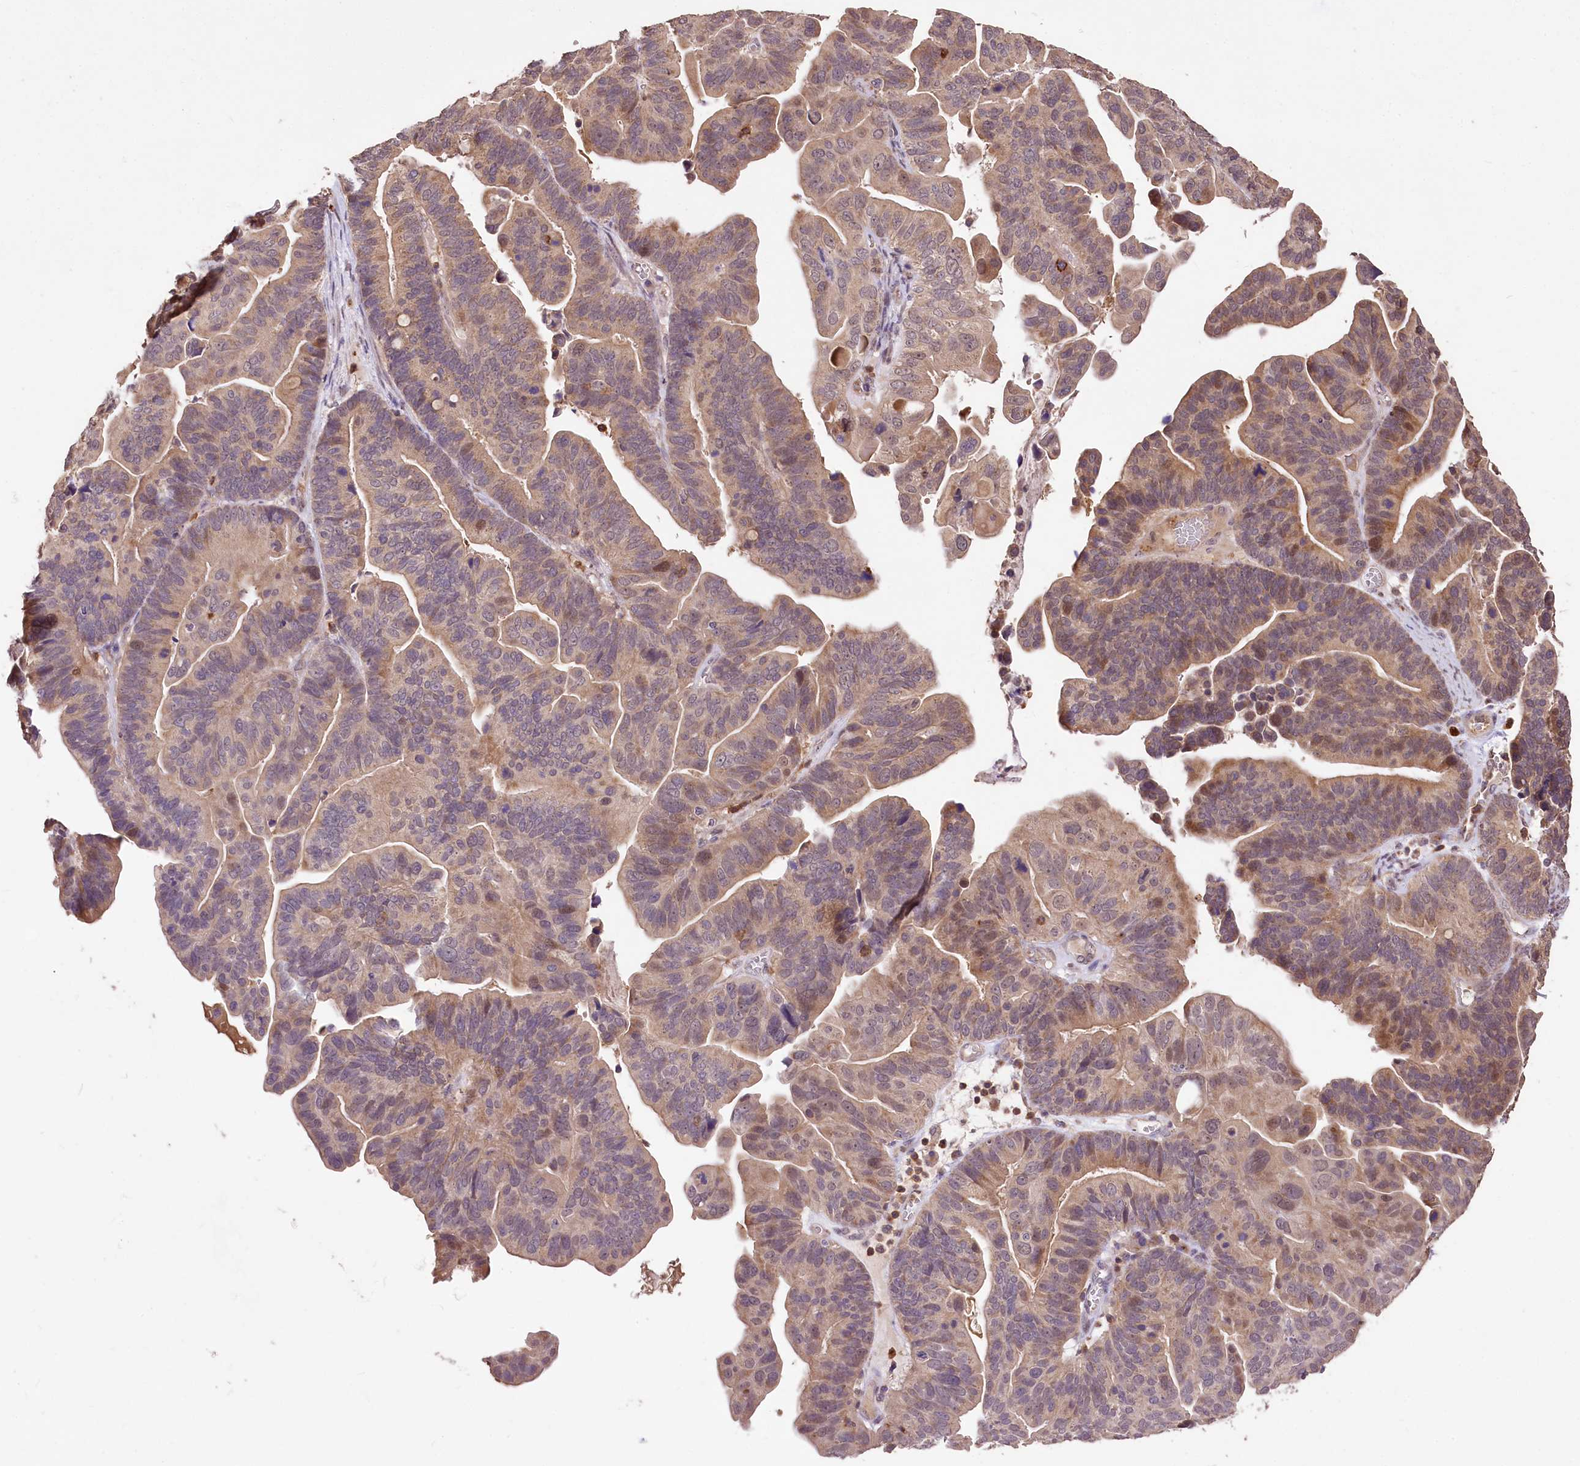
{"staining": {"intensity": "weak", "quantity": ">75%", "location": "cytoplasmic/membranous,nuclear"}, "tissue": "ovarian cancer", "cell_type": "Tumor cells", "image_type": "cancer", "snomed": [{"axis": "morphology", "description": "Cystadenocarcinoma, serous, NOS"}, {"axis": "topography", "description": "Ovary"}], "caption": "Ovarian serous cystadenocarcinoma stained with immunohistochemistry exhibits weak cytoplasmic/membranous and nuclear expression in about >75% of tumor cells. Ihc stains the protein in brown and the nuclei are stained blue.", "gene": "SERGEF", "patient": {"sex": "female", "age": 56}}